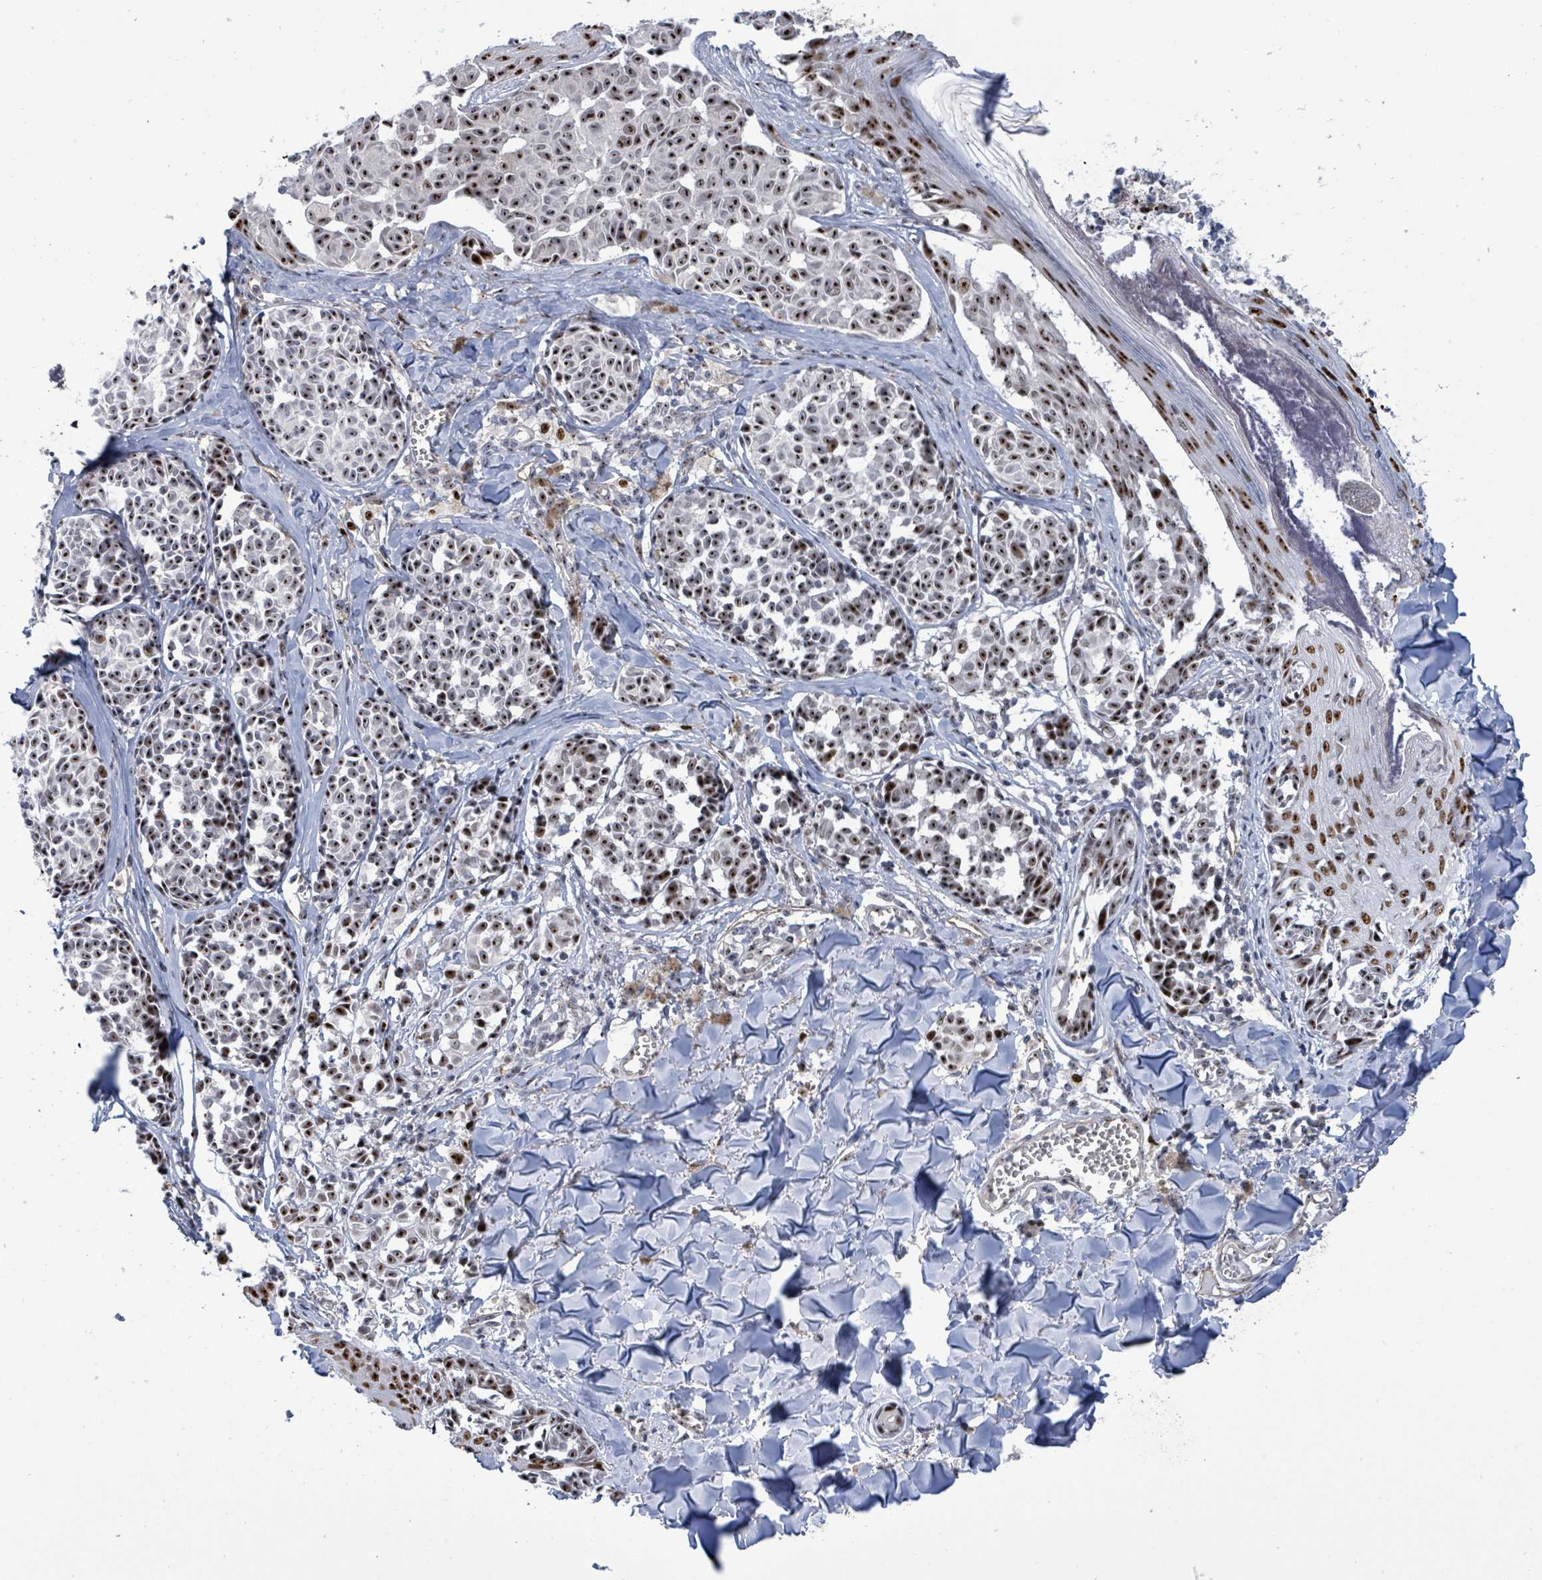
{"staining": {"intensity": "strong", "quantity": ">75%", "location": "nuclear"}, "tissue": "melanoma", "cell_type": "Tumor cells", "image_type": "cancer", "snomed": [{"axis": "morphology", "description": "Malignant melanoma, NOS"}, {"axis": "topography", "description": "Skin"}], "caption": "IHC image of neoplastic tissue: melanoma stained using immunohistochemistry (IHC) shows high levels of strong protein expression localized specifically in the nuclear of tumor cells, appearing as a nuclear brown color.", "gene": "RRN3", "patient": {"sex": "female", "age": 43}}